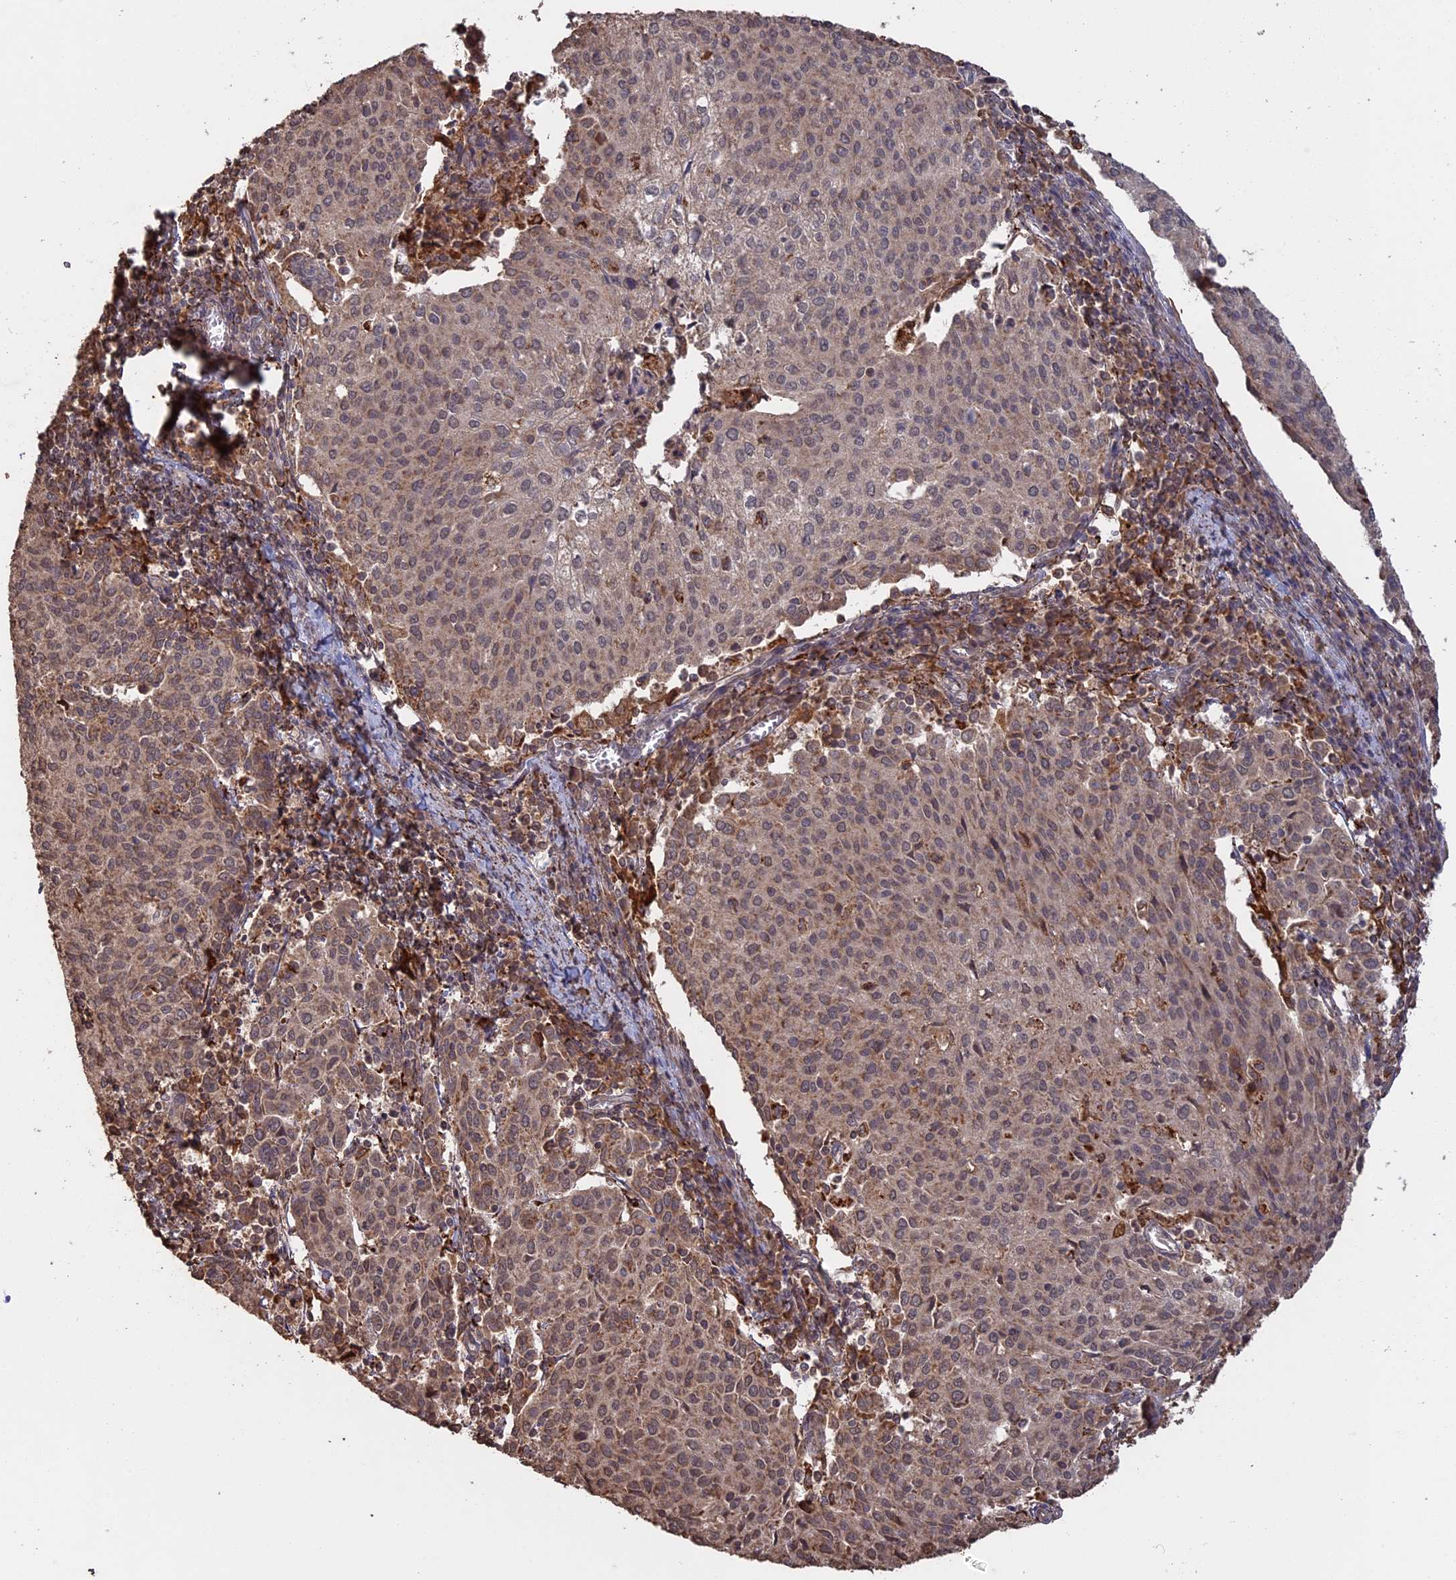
{"staining": {"intensity": "weak", "quantity": ">75%", "location": "cytoplasmic/membranous,nuclear"}, "tissue": "cervical cancer", "cell_type": "Tumor cells", "image_type": "cancer", "snomed": [{"axis": "morphology", "description": "Squamous cell carcinoma, NOS"}, {"axis": "topography", "description": "Cervix"}], "caption": "Tumor cells demonstrate weak cytoplasmic/membranous and nuclear staining in approximately >75% of cells in cervical cancer.", "gene": "FAM210B", "patient": {"sex": "female", "age": 46}}